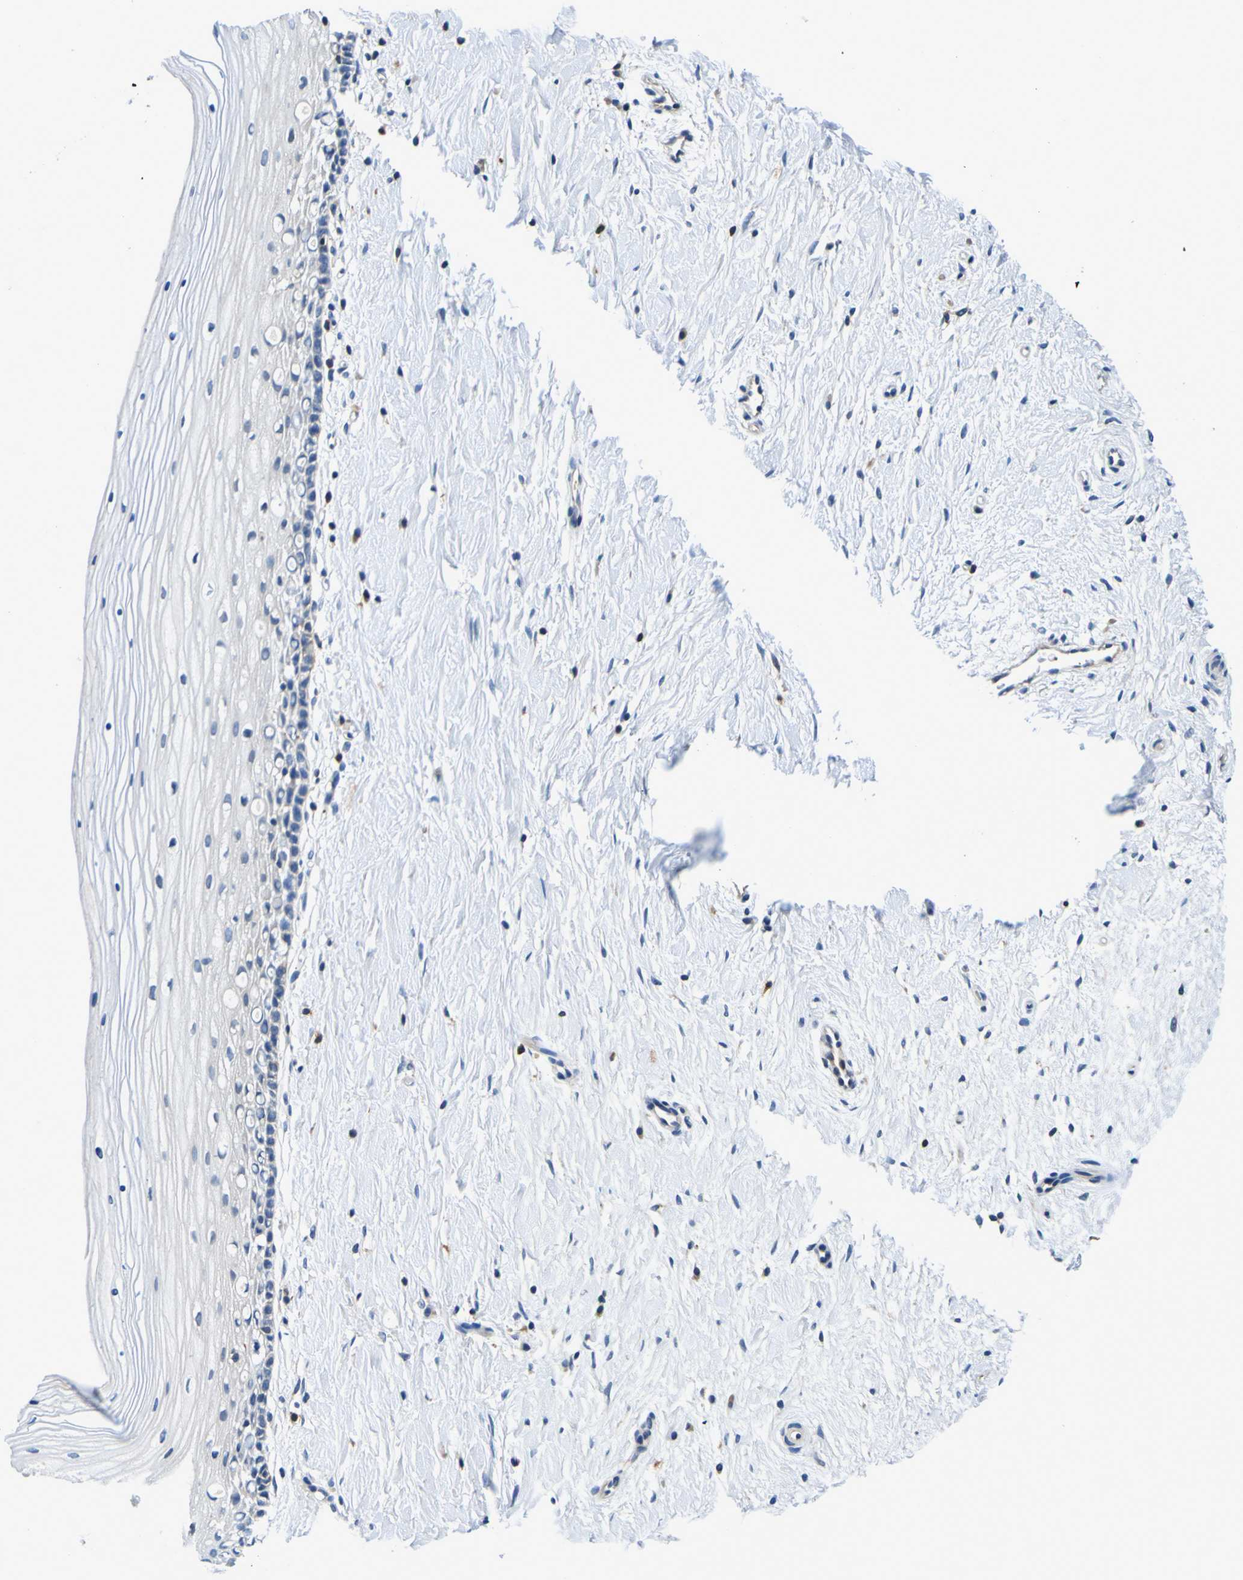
{"staining": {"intensity": "weak", "quantity": "<25%", "location": "cytoplasmic/membranous"}, "tissue": "cervix", "cell_type": "Glandular cells", "image_type": "normal", "snomed": [{"axis": "morphology", "description": "Normal tissue, NOS"}, {"axis": "topography", "description": "Cervix"}], "caption": "IHC micrograph of unremarkable cervix: human cervix stained with DAB (3,3'-diaminobenzidine) reveals no significant protein positivity in glandular cells. (DAB IHC visualized using brightfield microscopy, high magnification).", "gene": "TNIK", "patient": {"sex": "female", "age": 39}}